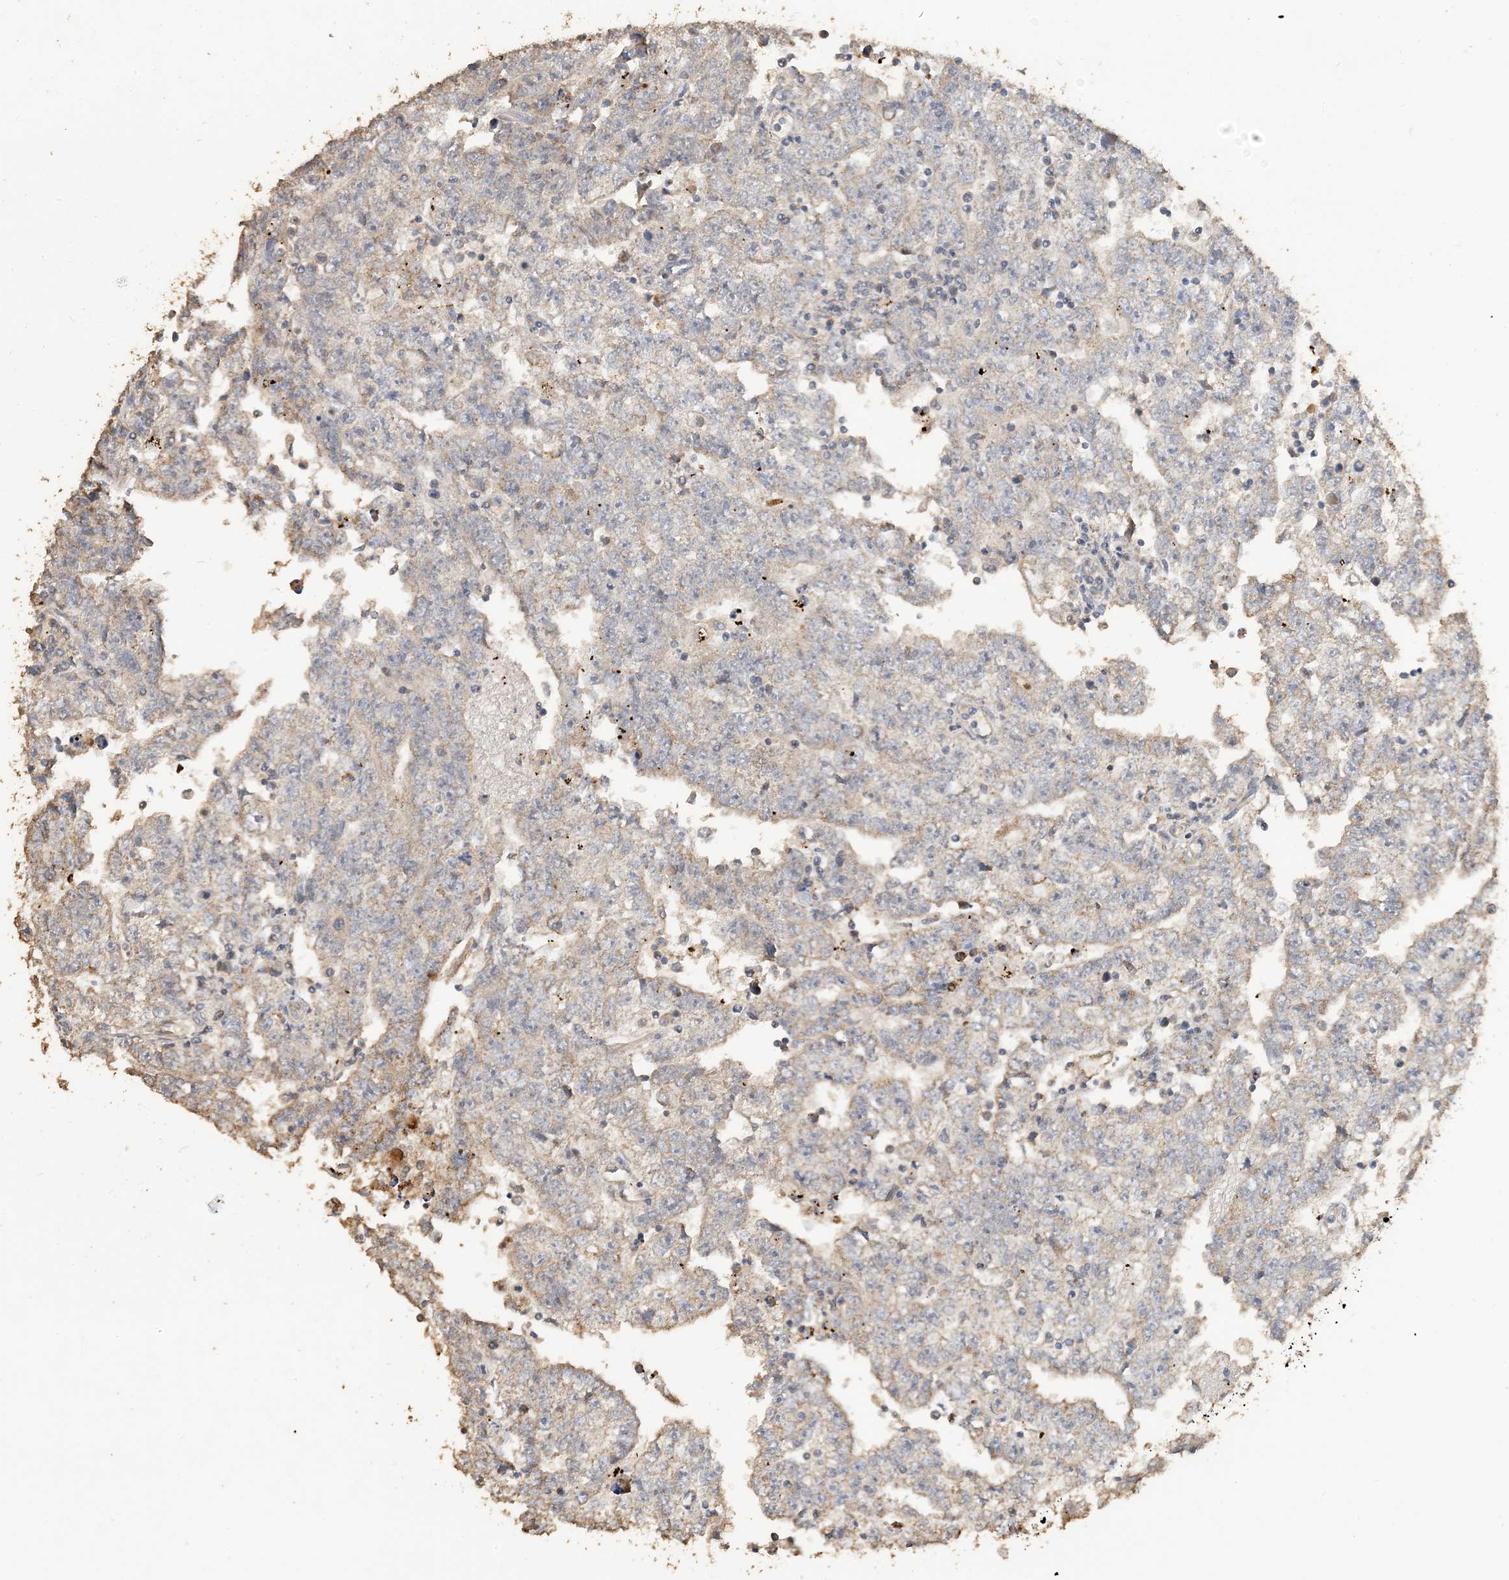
{"staining": {"intensity": "weak", "quantity": "25%-75%", "location": "cytoplasmic/membranous"}, "tissue": "testis cancer", "cell_type": "Tumor cells", "image_type": "cancer", "snomed": [{"axis": "morphology", "description": "Carcinoma, Embryonal, NOS"}, {"axis": "topography", "description": "Testis"}], "caption": "Weak cytoplasmic/membranous protein expression is seen in about 25%-75% of tumor cells in testis embryonal carcinoma. (brown staining indicates protein expression, while blue staining denotes nuclei).", "gene": "SFMBT2", "patient": {"sex": "male", "age": 25}}